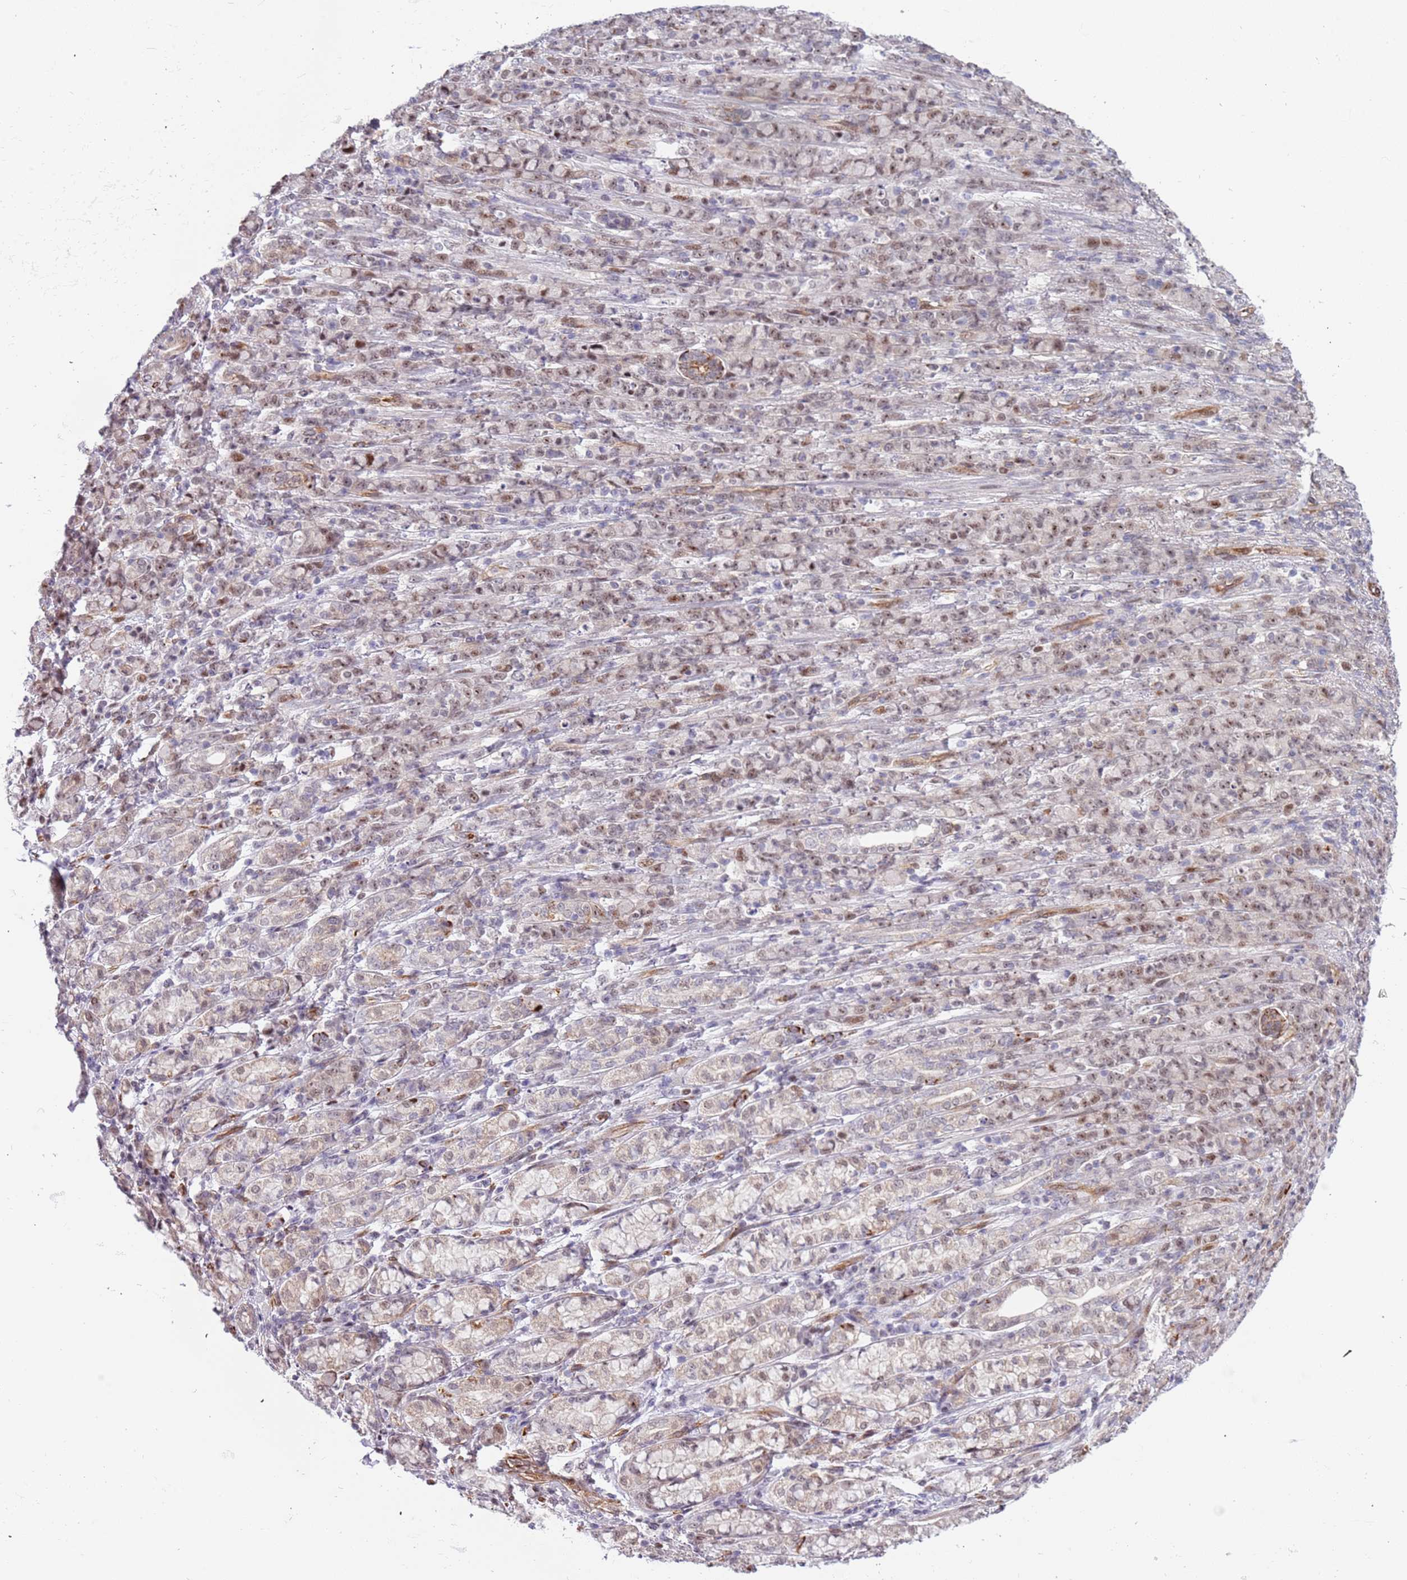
{"staining": {"intensity": "weak", "quantity": "25%-75%", "location": "nuclear"}, "tissue": "stomach cancer", "cell_type": "Tumor cells", "image_type": "cancer", "snomed": [{"axis": "morphology", "description": "Normal tissue, NOS"}, {"axis": "morphology", "description": "Adenocarcinoma, NOS"}, {"axis": "topography", "description": "Stomach"}], "caption": "Approximately 25%-75% of tumor cells in human adenocarcinoma (stomach) show weak nuclear protein staining as visualized by brown immunohistochemical staining.", "gene": "LRMDA", "patient": {"sex": "female", "age": 79}}